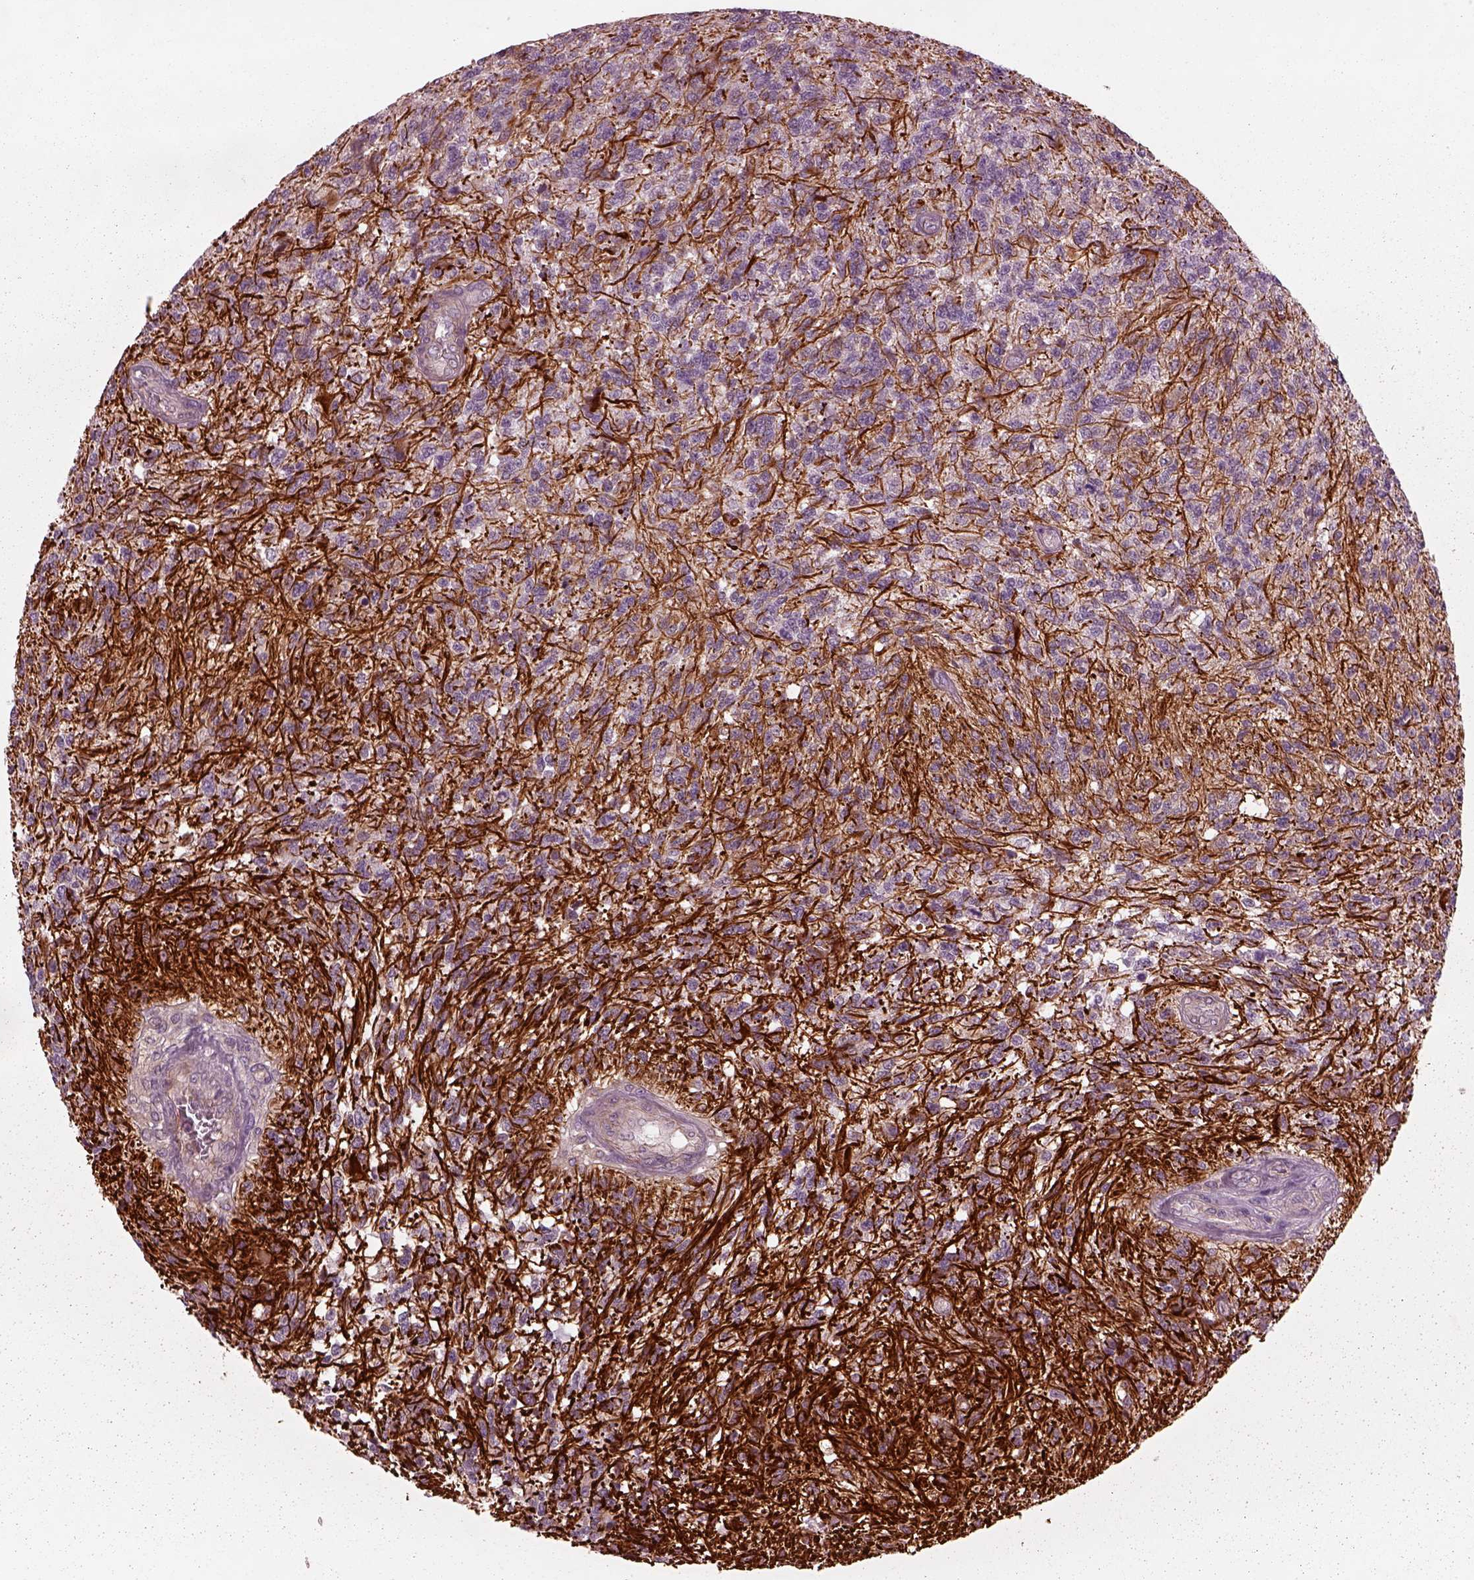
{"staining": {"intensity": "negative", "quantity": "none", "location": "none"}, "tissue": "glioma", "cell_type": "Tumor cells", "image_type": "cancer", "snomed": [{"axis": "morphology", "description": "Glioma, malignant, High grade"}, {"axis": "topography", "description": "Brain"}], "caption": "This is a histopathology image of immunohistochemistry (IHC) staining of malignant high-grade glioma, which shows no expression in tumor cells.", "gene": "KIF6", "patient": {"sex": "male", "age": 56}}